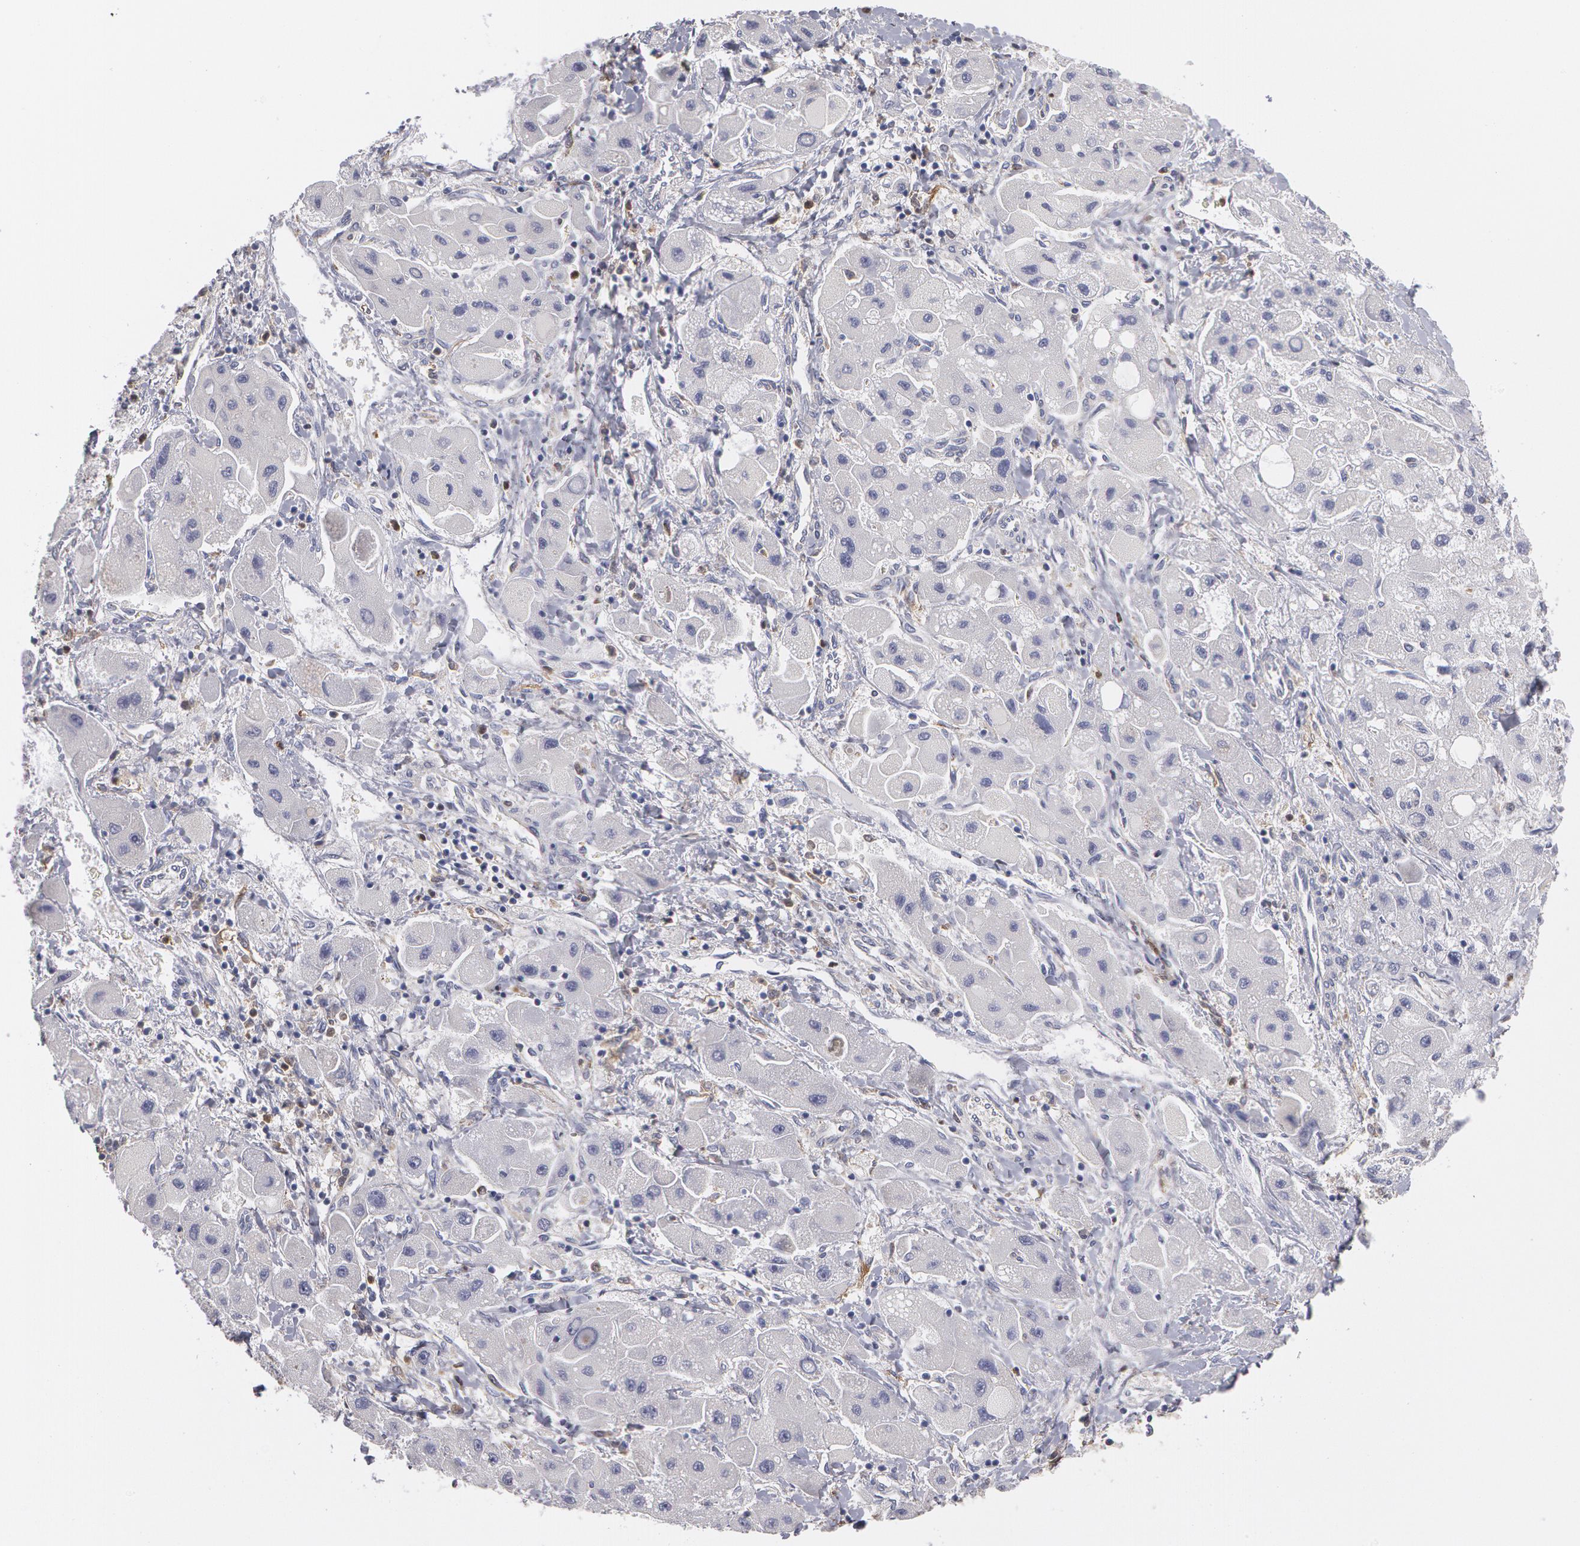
{"staining": {"intensity": "negative", "quantity": "none", "location": "none"}, "tissue": "liver cancer", "cell_type": "Tumor cells", "image_type": "cancer", "snomed": [{"axis": "morphology", "description": "Carcinoma, Hepatocellular, NOS"}, {"axis": "topography", "description": "Liver"}], "caption": "IHC photomicrograph of human hepatocellular carcinoma (liver) stained for a protein (brown), which demonstrates no expression in tumor cells. (Stains: DAB (3,3'-diaminobenzidine) immunohistochemistry with hematoxylin counter stain, Microscopy: brightfield microscopy at high magnification).", "gene": "SYK", "patient": {"sex": "male", "age": 24}}